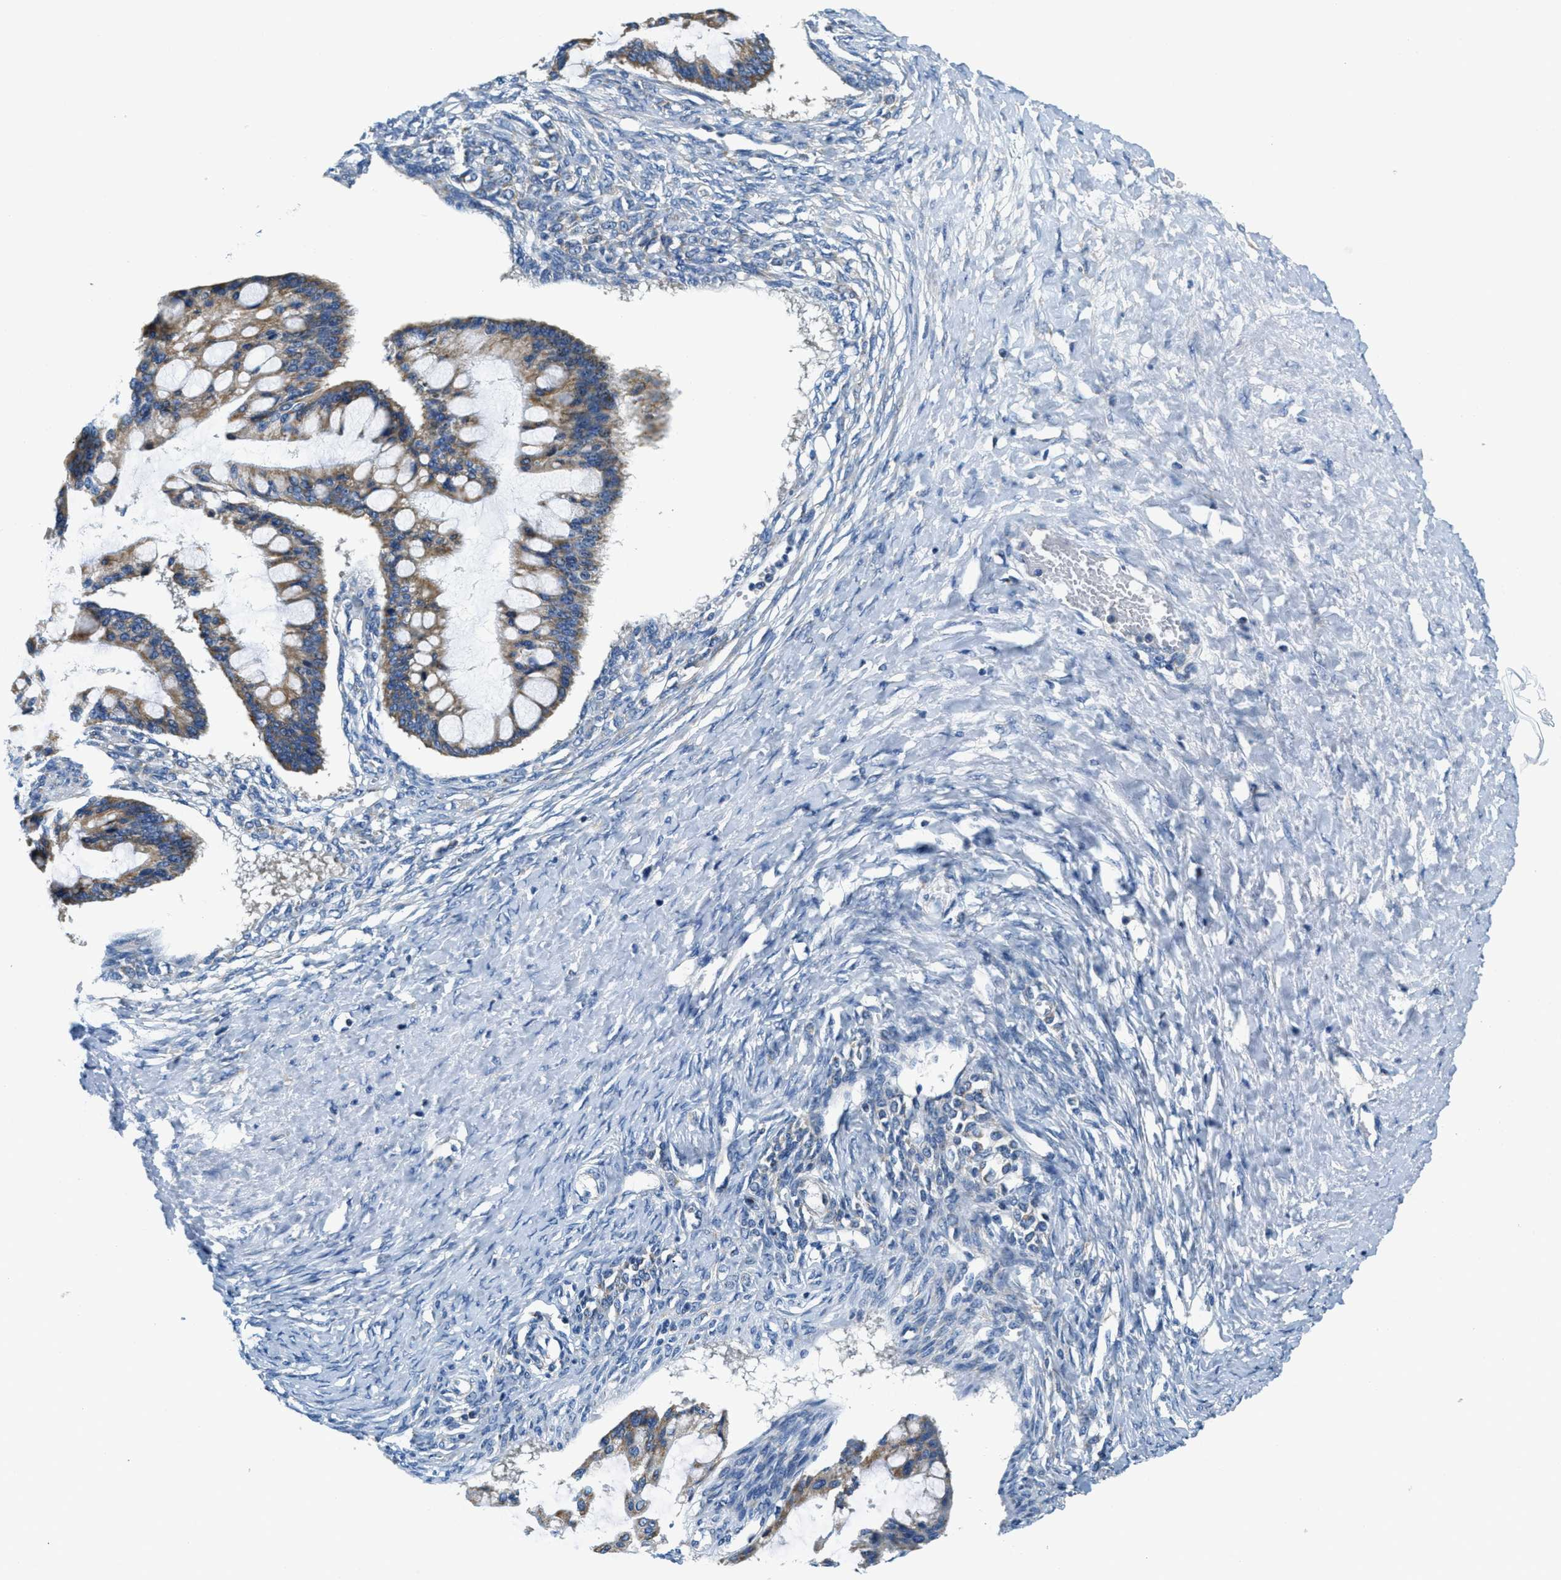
{"staining": {"intensity": "moderate", "quantity": ">75%", "location": "cytoplasmic/membranous"}, "tissue": "ovarian cancer", "cell_type": "Tumor cells", "image_type": "cancer", "snomed": [{"axis": "morphology", "description": "Cystadenocarcinoma, mucinous, NOS"}, {"axis": "topography", "description": "Ovary"}], "caption": "Immunohistochemical staining of human ovarian mucinous cystadenocarcinoma demonstrates medium levels of moderate cytoplasmic/membranous protein staining in approximately >75% of tumor cells.", "gene": "CA4", "patient": {"sex": "female", "age": 73}}